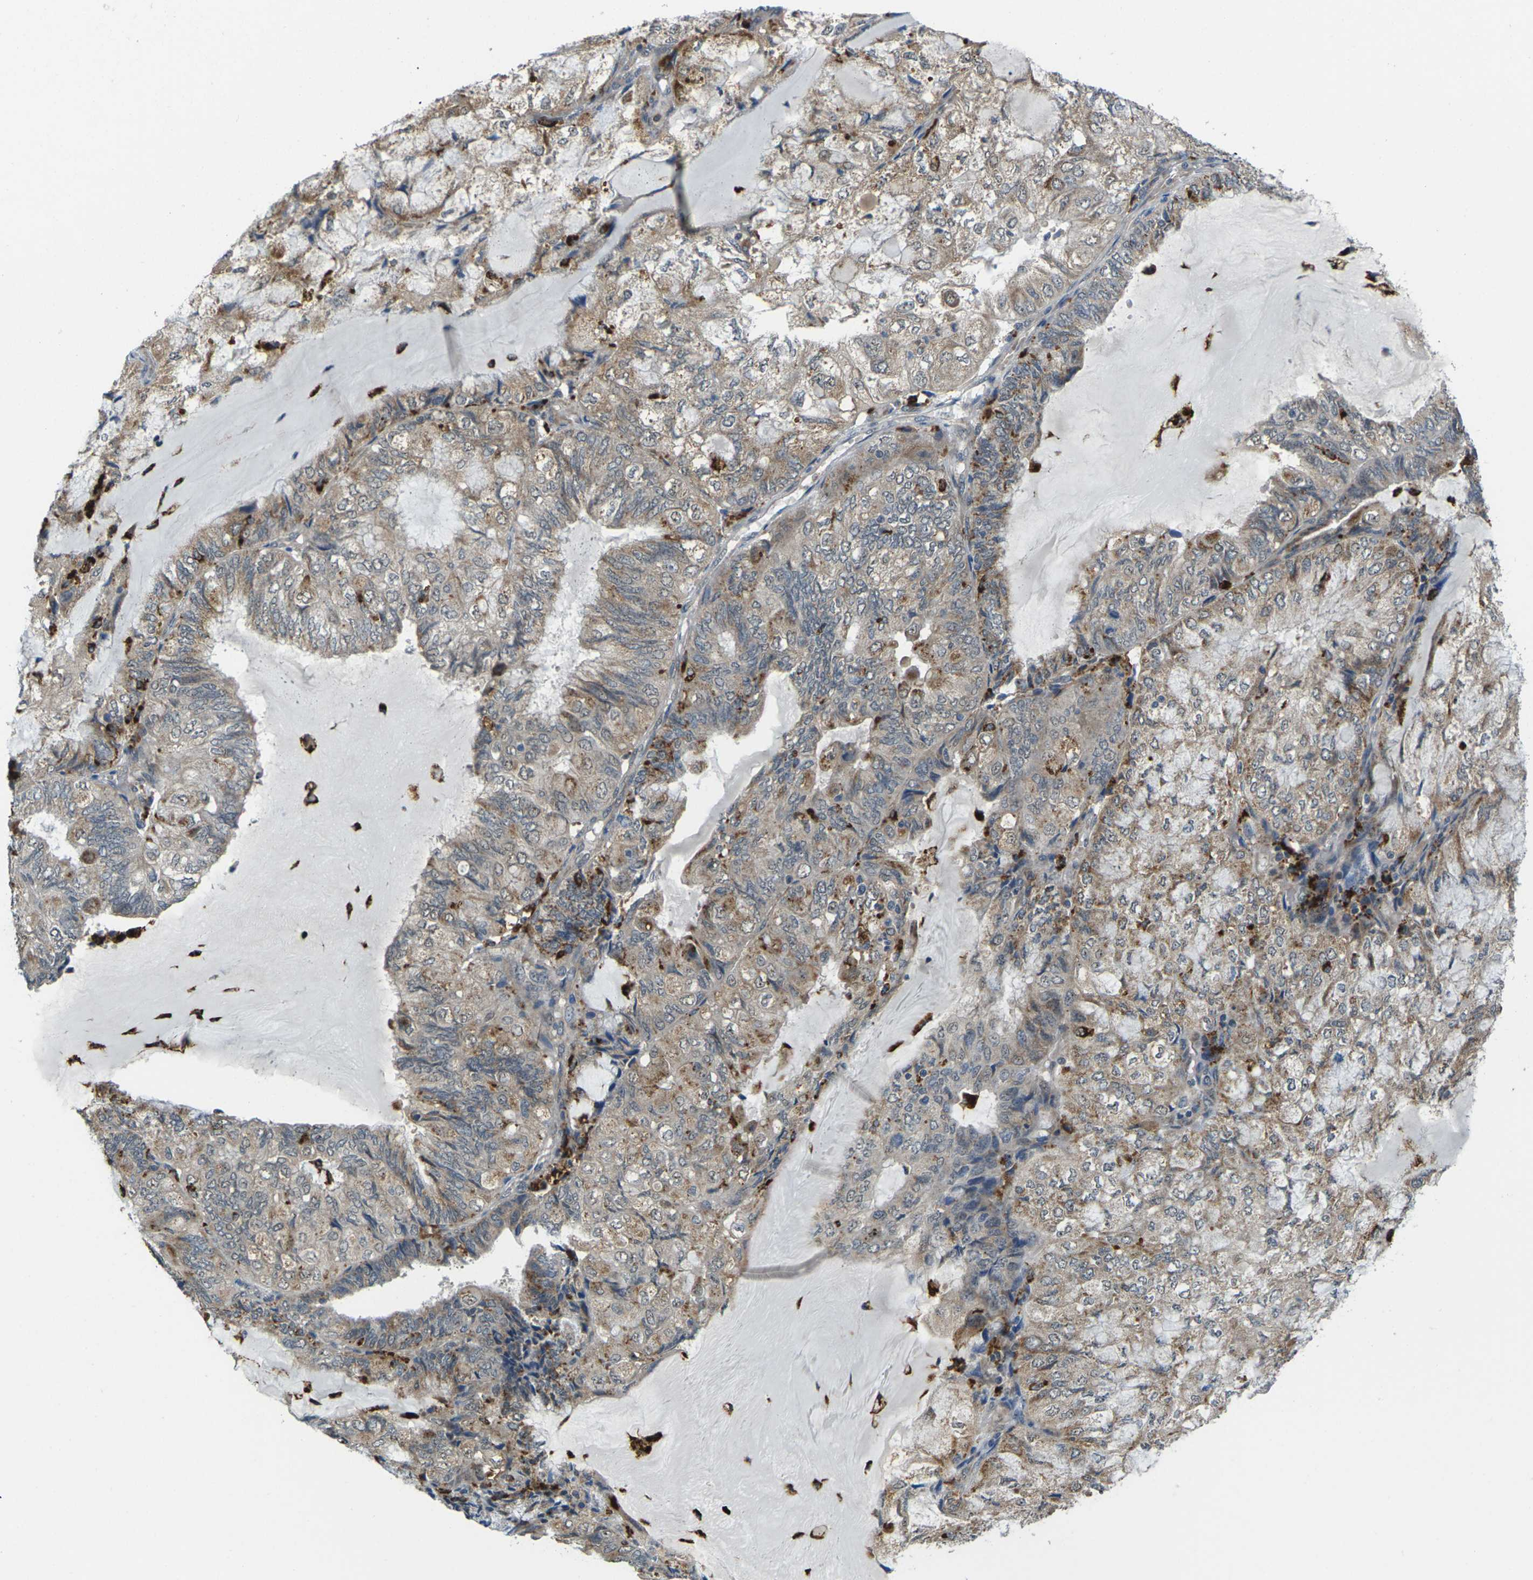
{"staining": {"intensity": "weak", "quantity": ">75%", "location": "cytoplasmic/membranous"}, "tissue": "endometrial cancer", "cell_type": "Tumor cells", "image_type": "cancer", "snomed": [{"axis": "morphology", "description": "Adenocarcinoma, NOS"}, {"axis": "topography", "description": "Endometrium"}], "caption": "Immunohistochemical staining of endometrial adenocarcinoma shows low levels of weak cytoplasmic/membranous protein positivity in approximately >75% of tumor cells. The staining is performed using DAB brown chromogen to label protein expression. The nuclei are counter-stained blue using hematoxylin.", "gene": "SLC31A2", "patient": {"sex": "female", "age": 81}}